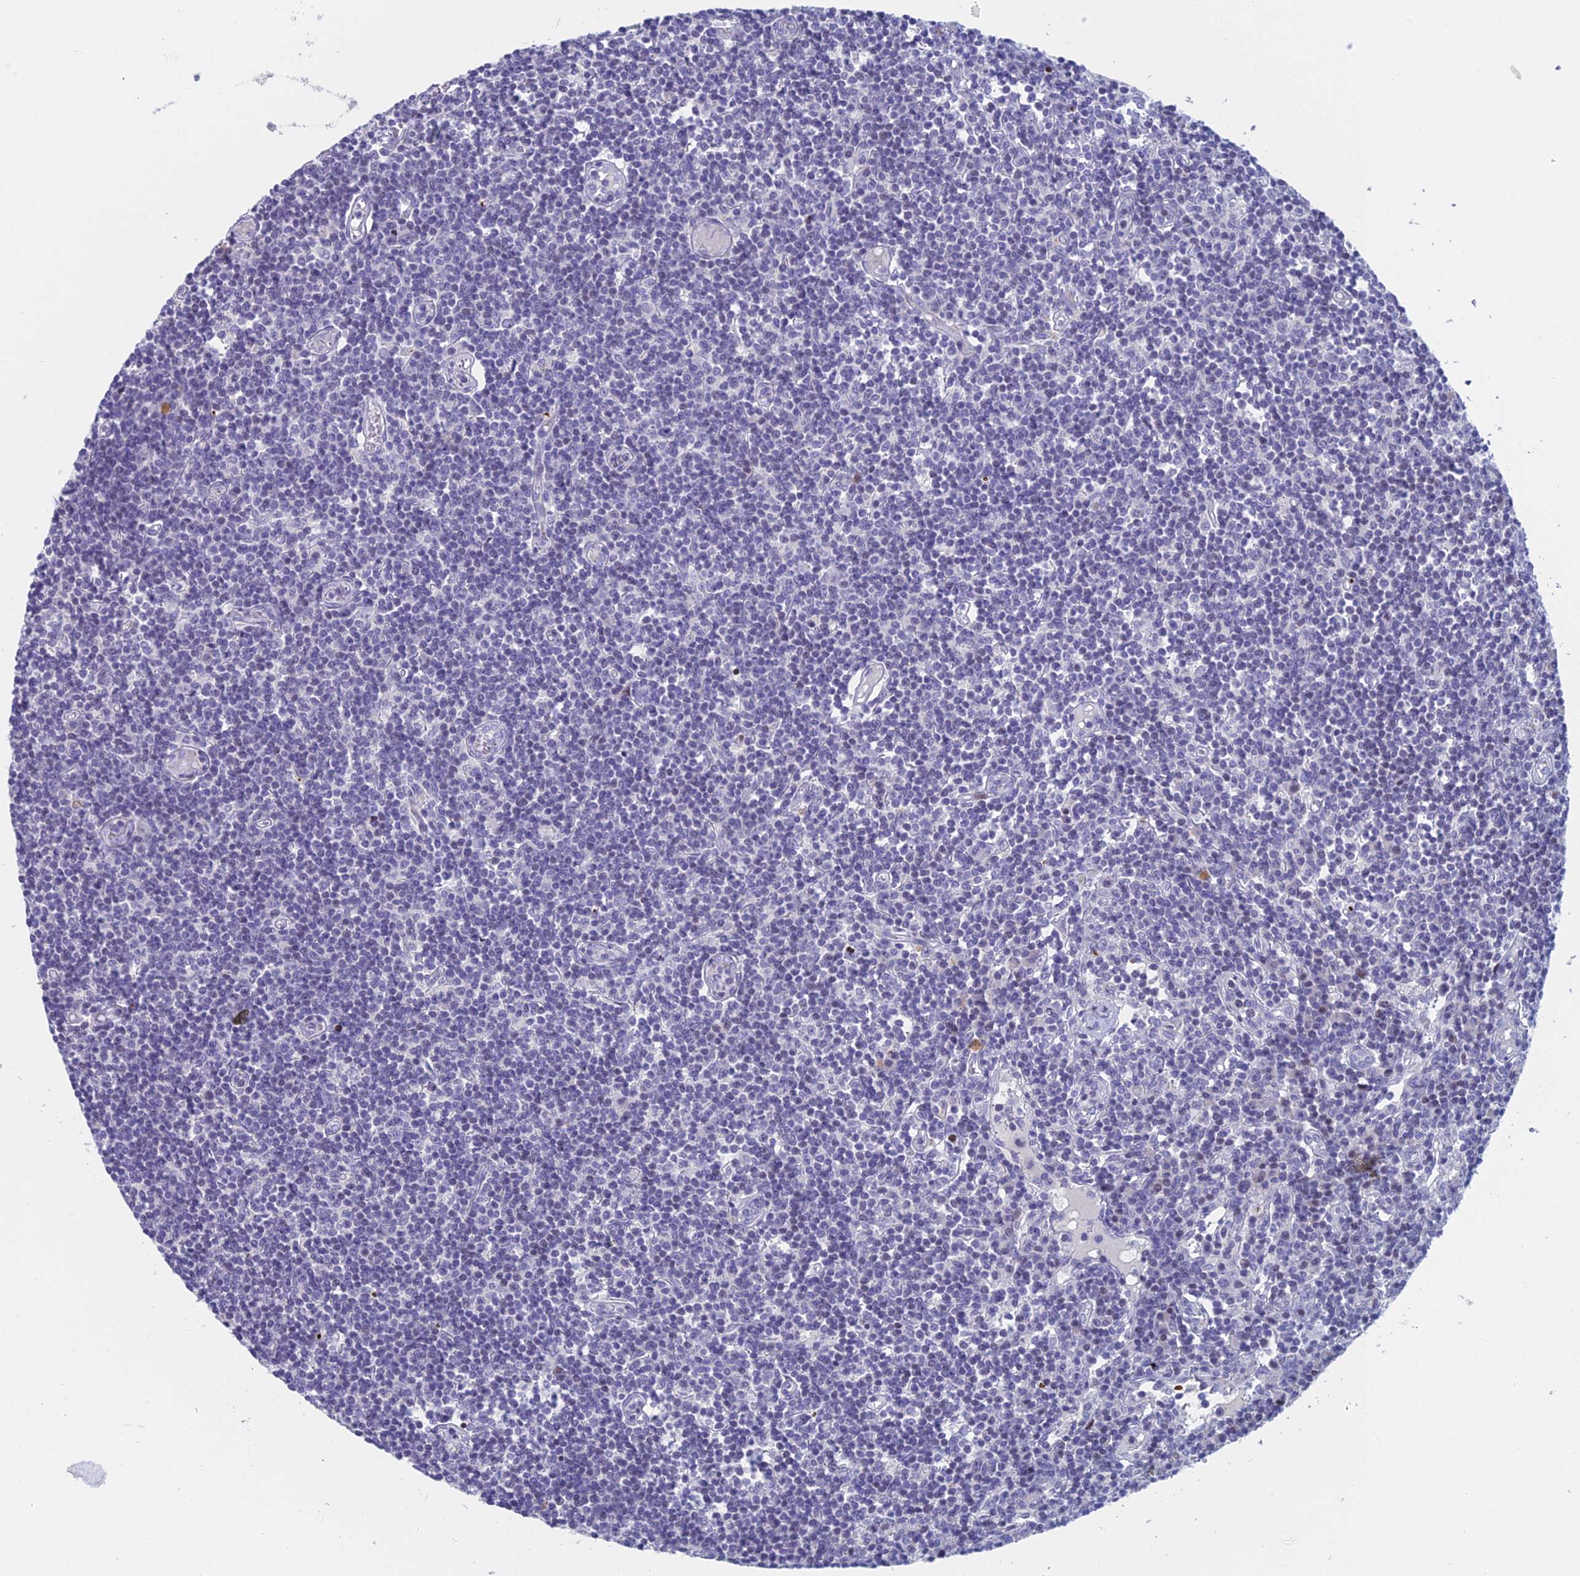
{"staining": {"intensity": "negative", "quantity": "none", "location": "none"}, "tissue": "lymph node", "cell_type": "Germinal center cells", "image_type": "normal", "snomed": [{"axis": "morphology", "description": "Normal tissue, NOS"}, {"axis": "topography", "description": "Lymph node"}], "caption": "A high-resolution micrograph shows immunohistochemistry staining of unremarkable lymph node, which demonstrates no significant staining in germinal center cells. (DAB immunohistochemistry visualized using brightfield microscopy, high magnification).", "gene": "REXO5", "patient": {"sex": "female", "age": 55}}